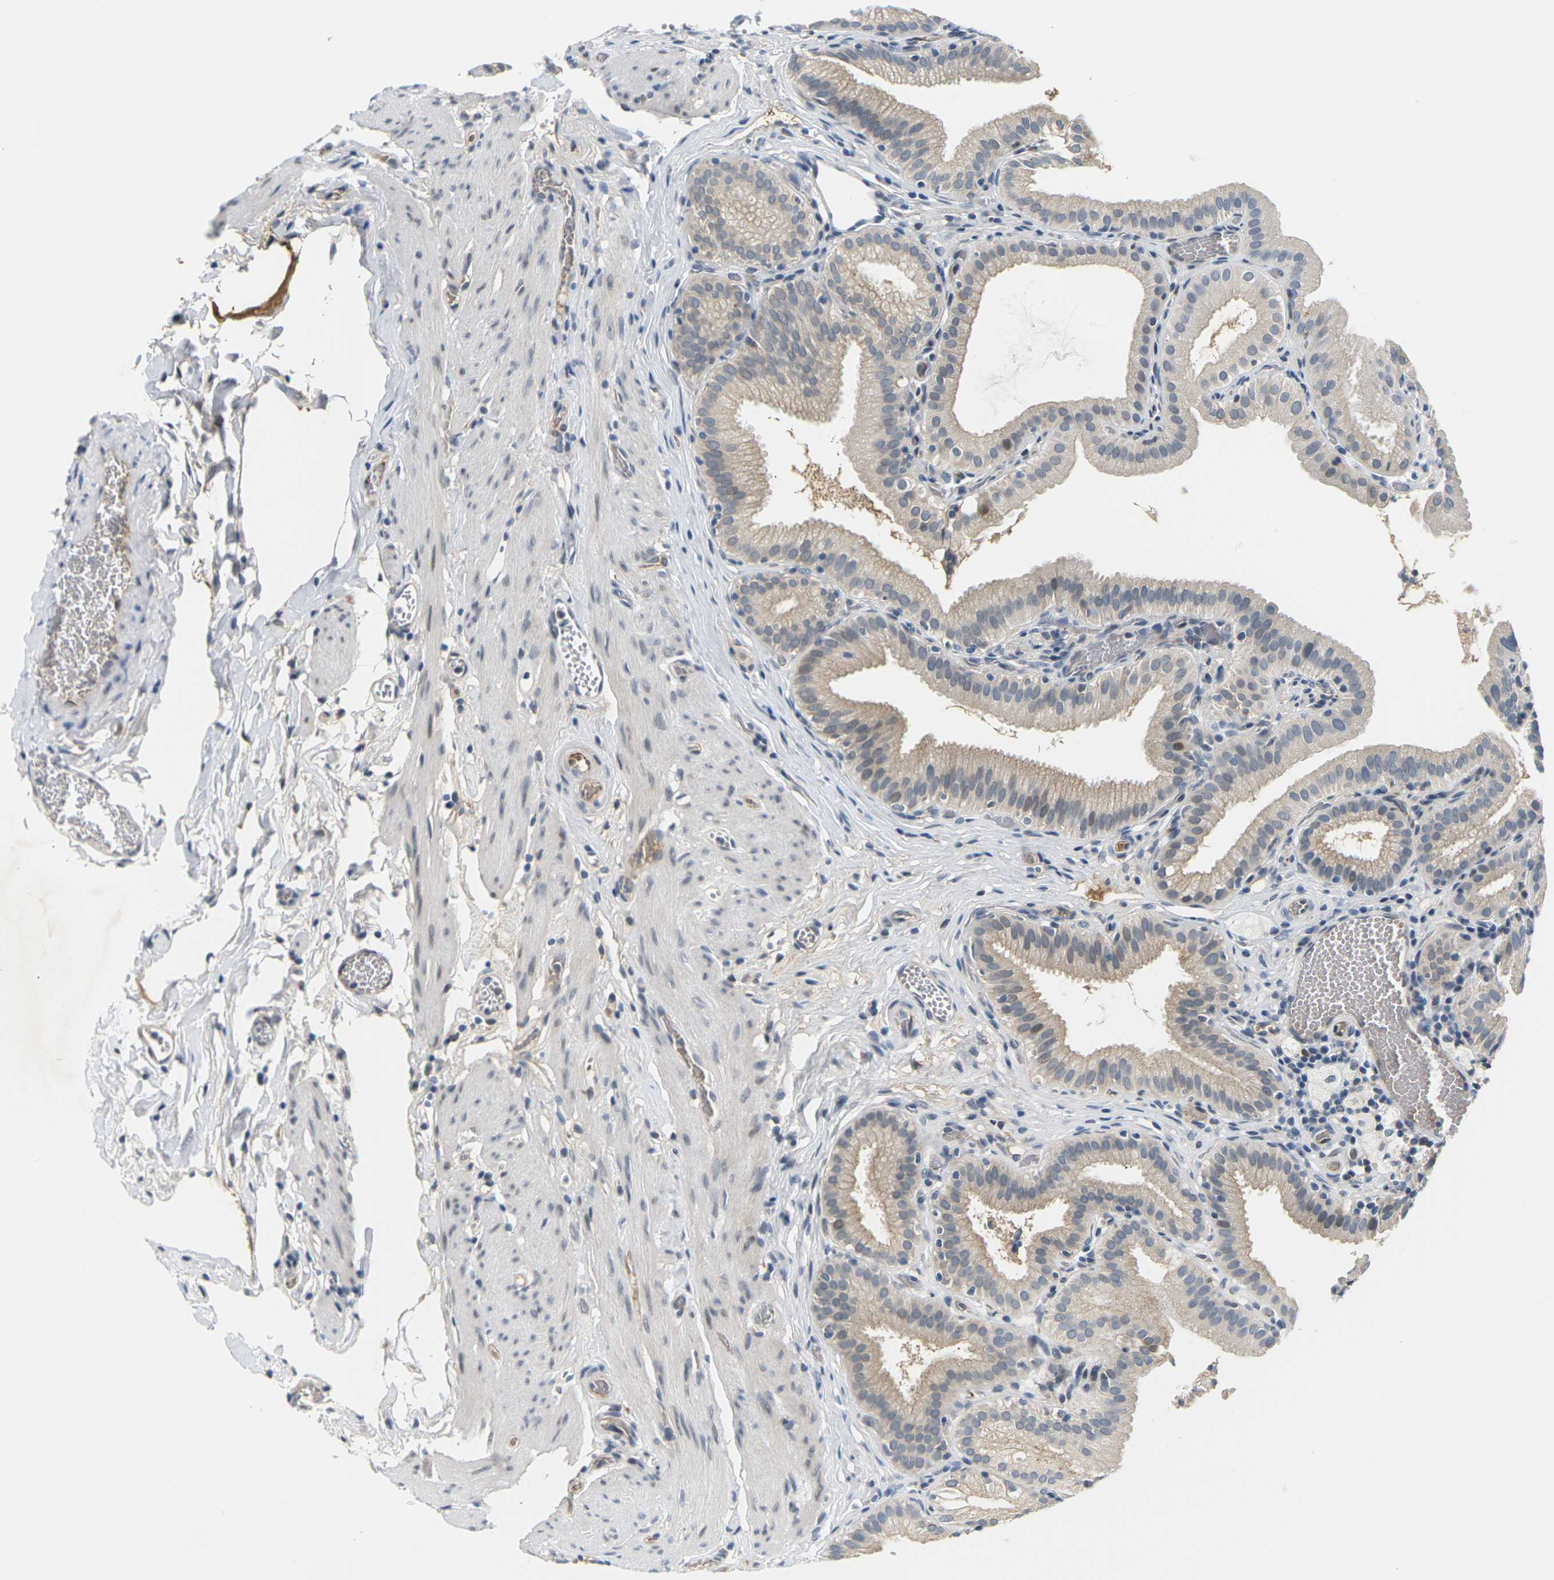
{"staining": {"intensity": "weak", "quantity": ">75%", "location": "cytoplasmic/membranous,nuclear"}, "tissue": "gallbladder", "cell_type": "Glandular cells", "image_type": "normal", "snomed": [{"axis": "morphology", "description": "Normal tissue, NOS"}, {"axis": "topography", "description": "Gallbladder"}], "caption": "Immunohistochemistry (IHC) histopathology image of normal human gallbladder stained for a protein (brown), which reveals low levels of weak cytoplasmic/membranous,nuclear positivity in approximately >75% of glandular cells.", "gene": "PKP2", "patient": {"sex": "male", "age": 54}}